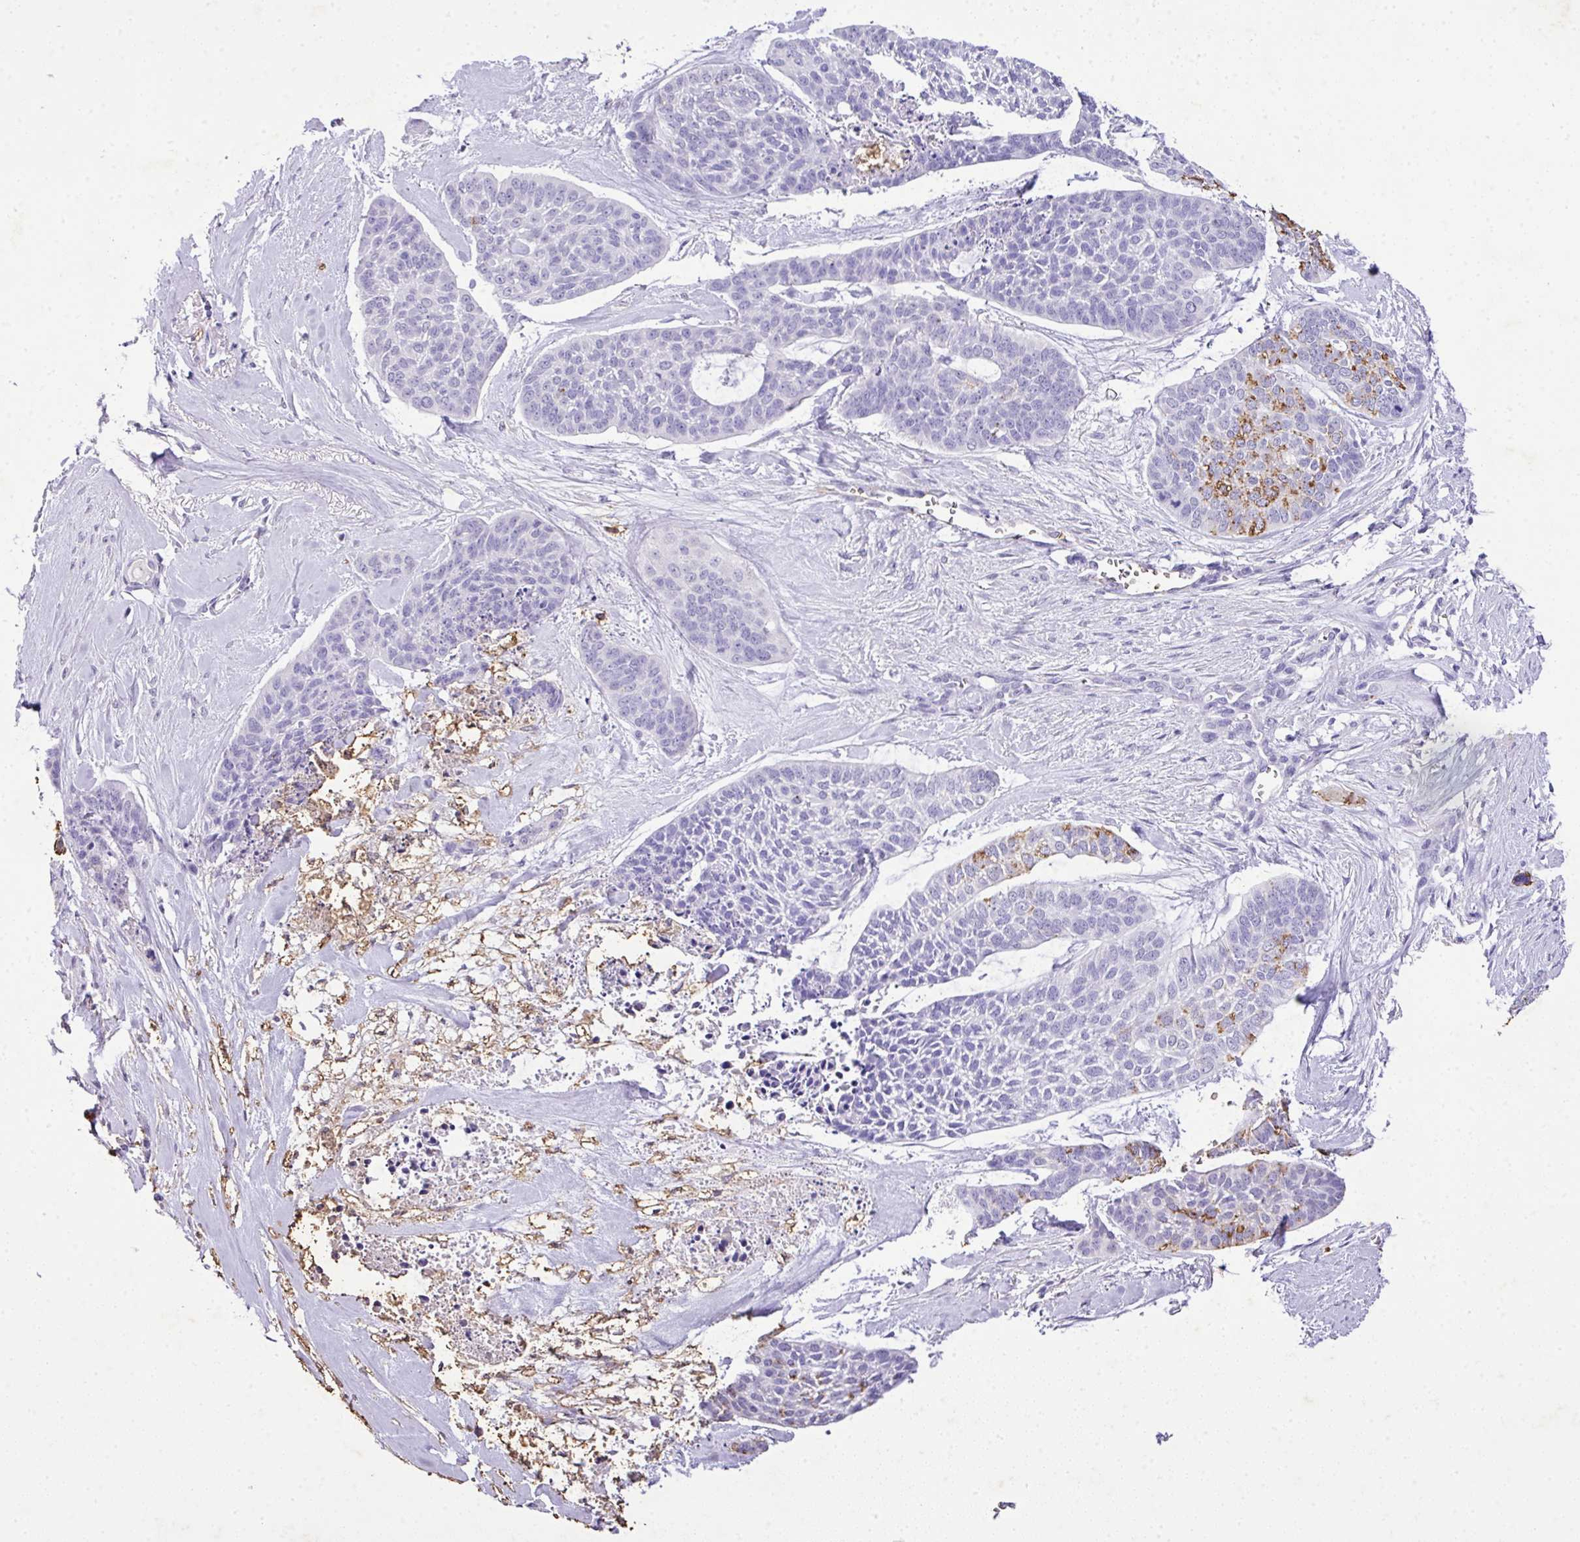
{"staining": {"intensity": "negative", "quantity": "none", "location": "none"}, "tissue": "skin cancer", "cell_type": "Tumor cells", "image_type": "cancer", "snomed": [{"axis": "morphology", "description": "Basal cell carcinoma"}, {"axis": "topography", "description": "Skin"}], "caption": "A histopathology image of human skin basal cell carcinoma is negative for staining in tumor cells.", "gene": "KCNJ11", "patient": {"sex": "female", "age": 64}}